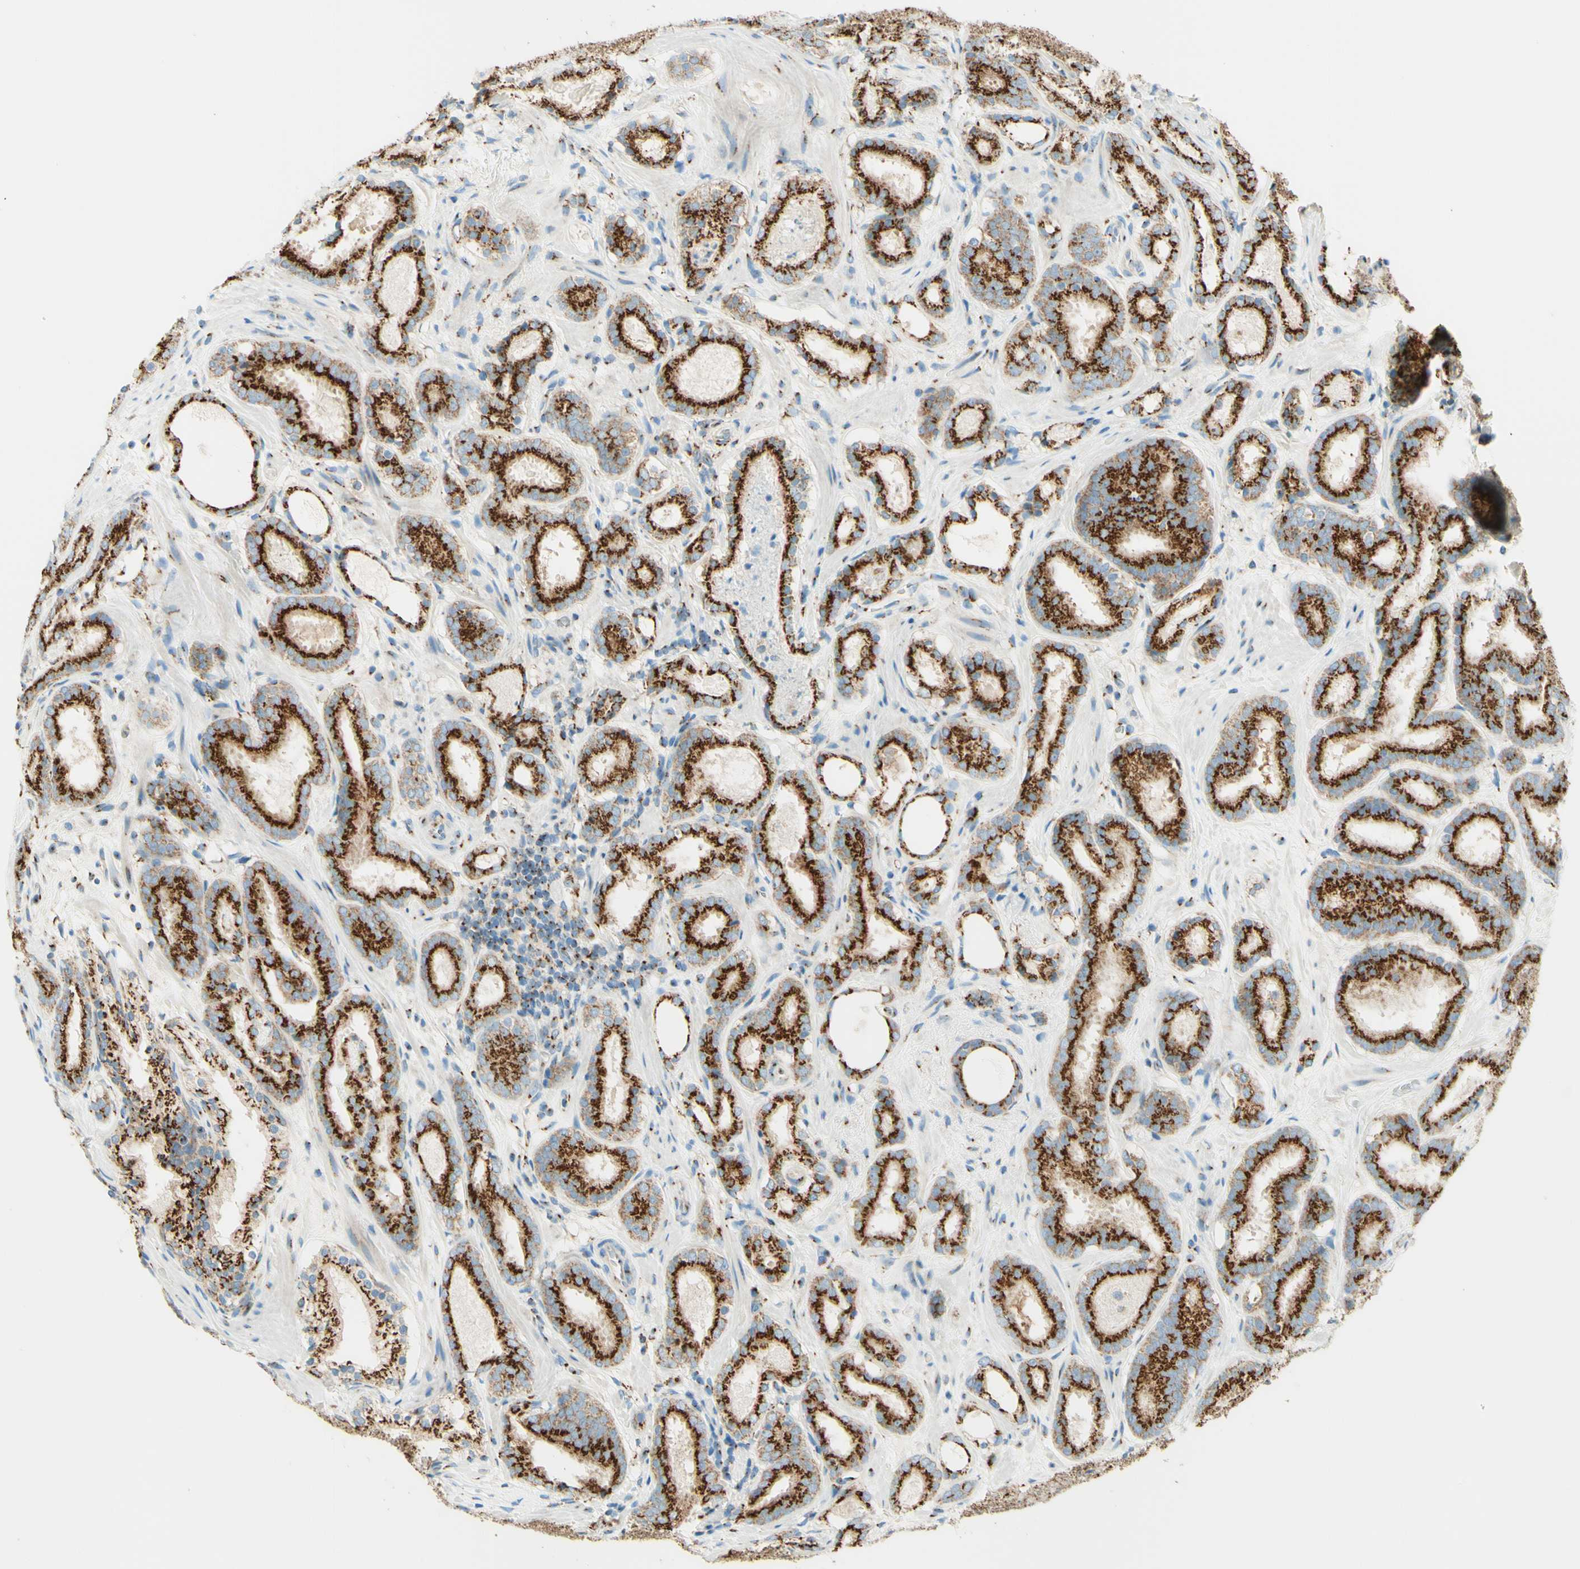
{"staining": {"intensity": "strong", "quantity": ">75%", "location": "cytoplasmic/membranous"}, "tissue": "prostate cancer", "cell_type": "Tumor cells", "image_type": "cancer", "snomed": [{"axis": "morphology", "description": "Adenocarcinoma, Low grade"}, {"axis": "topography", "description": "Prostate"}], "caption": "Immunohistochemistry (DAB) staining of human prostate cancer demonstrates strong cytoplasmic/membranous protein positivity in approximately >75% of tumor cells.", "gene": "GOLGB1", "patient": {"sex": "male", "age": 69}}